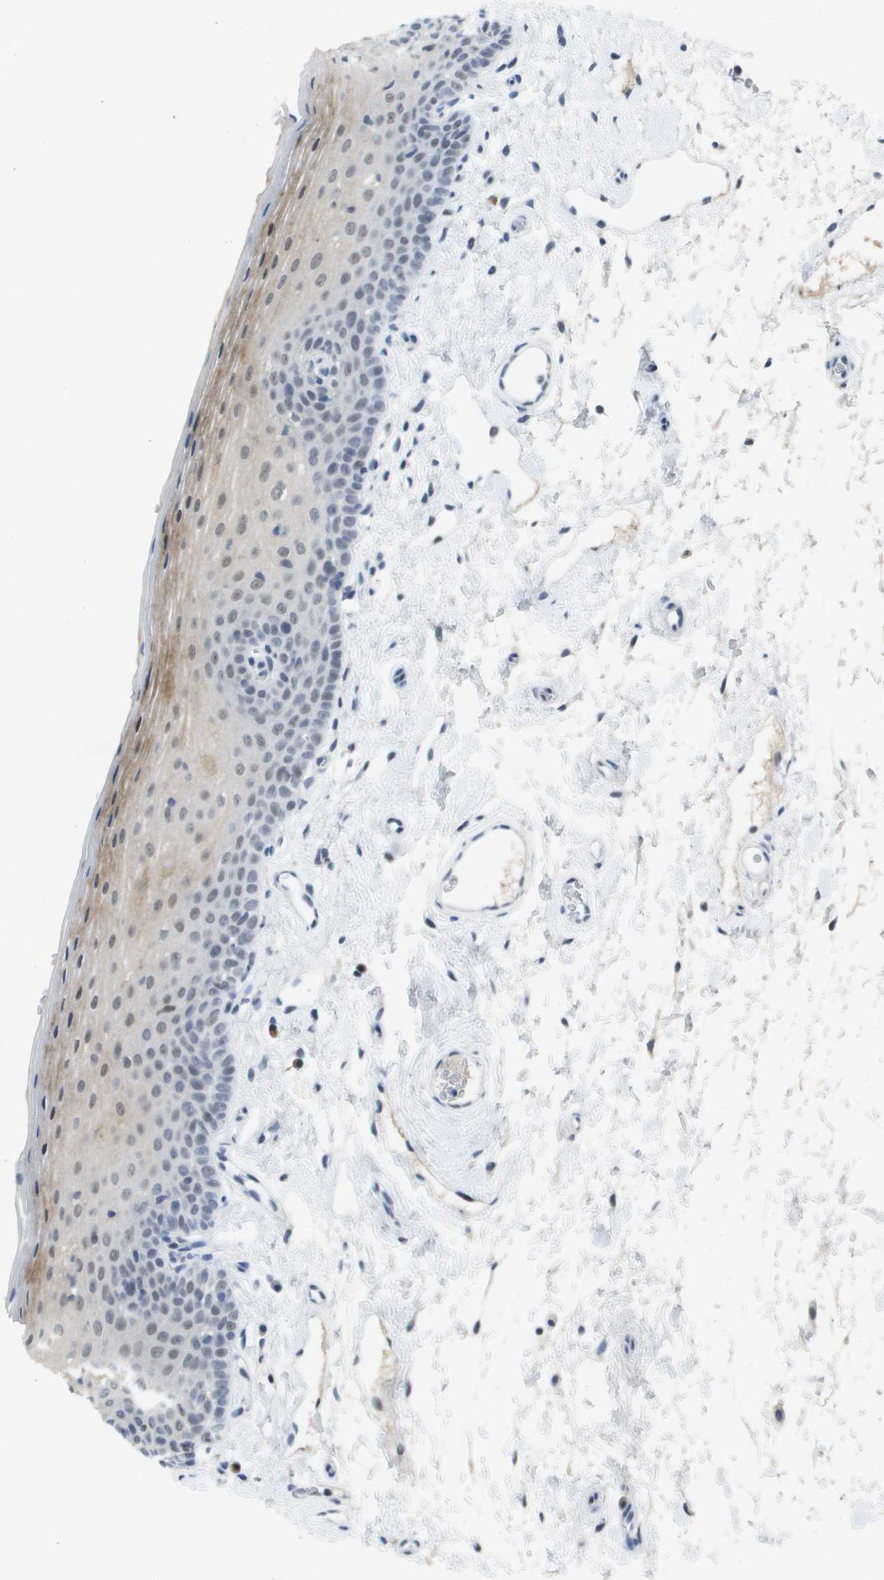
{"staining": {"intensity": "moderate", "quantity": "25%-75%", "location": "cytoplasmic/membranous"}, "tissue": "oral mucosa", "cell_type": "Squamous epithelial cells", "image_type": "normal", "snomed": [{"axis": "morphology", "description": "Normal tissue, NOS"}, {"axis": "topography", "description": "Oral tissue"}], "caption": "A brown stain labels moderate cytoplasmic/membranous positivity of a protein in squamous epithelial cells of unremarkable human oral mucosa.", "gene": "TP53RK", "patient": {"sex": "male", "age": 66}}